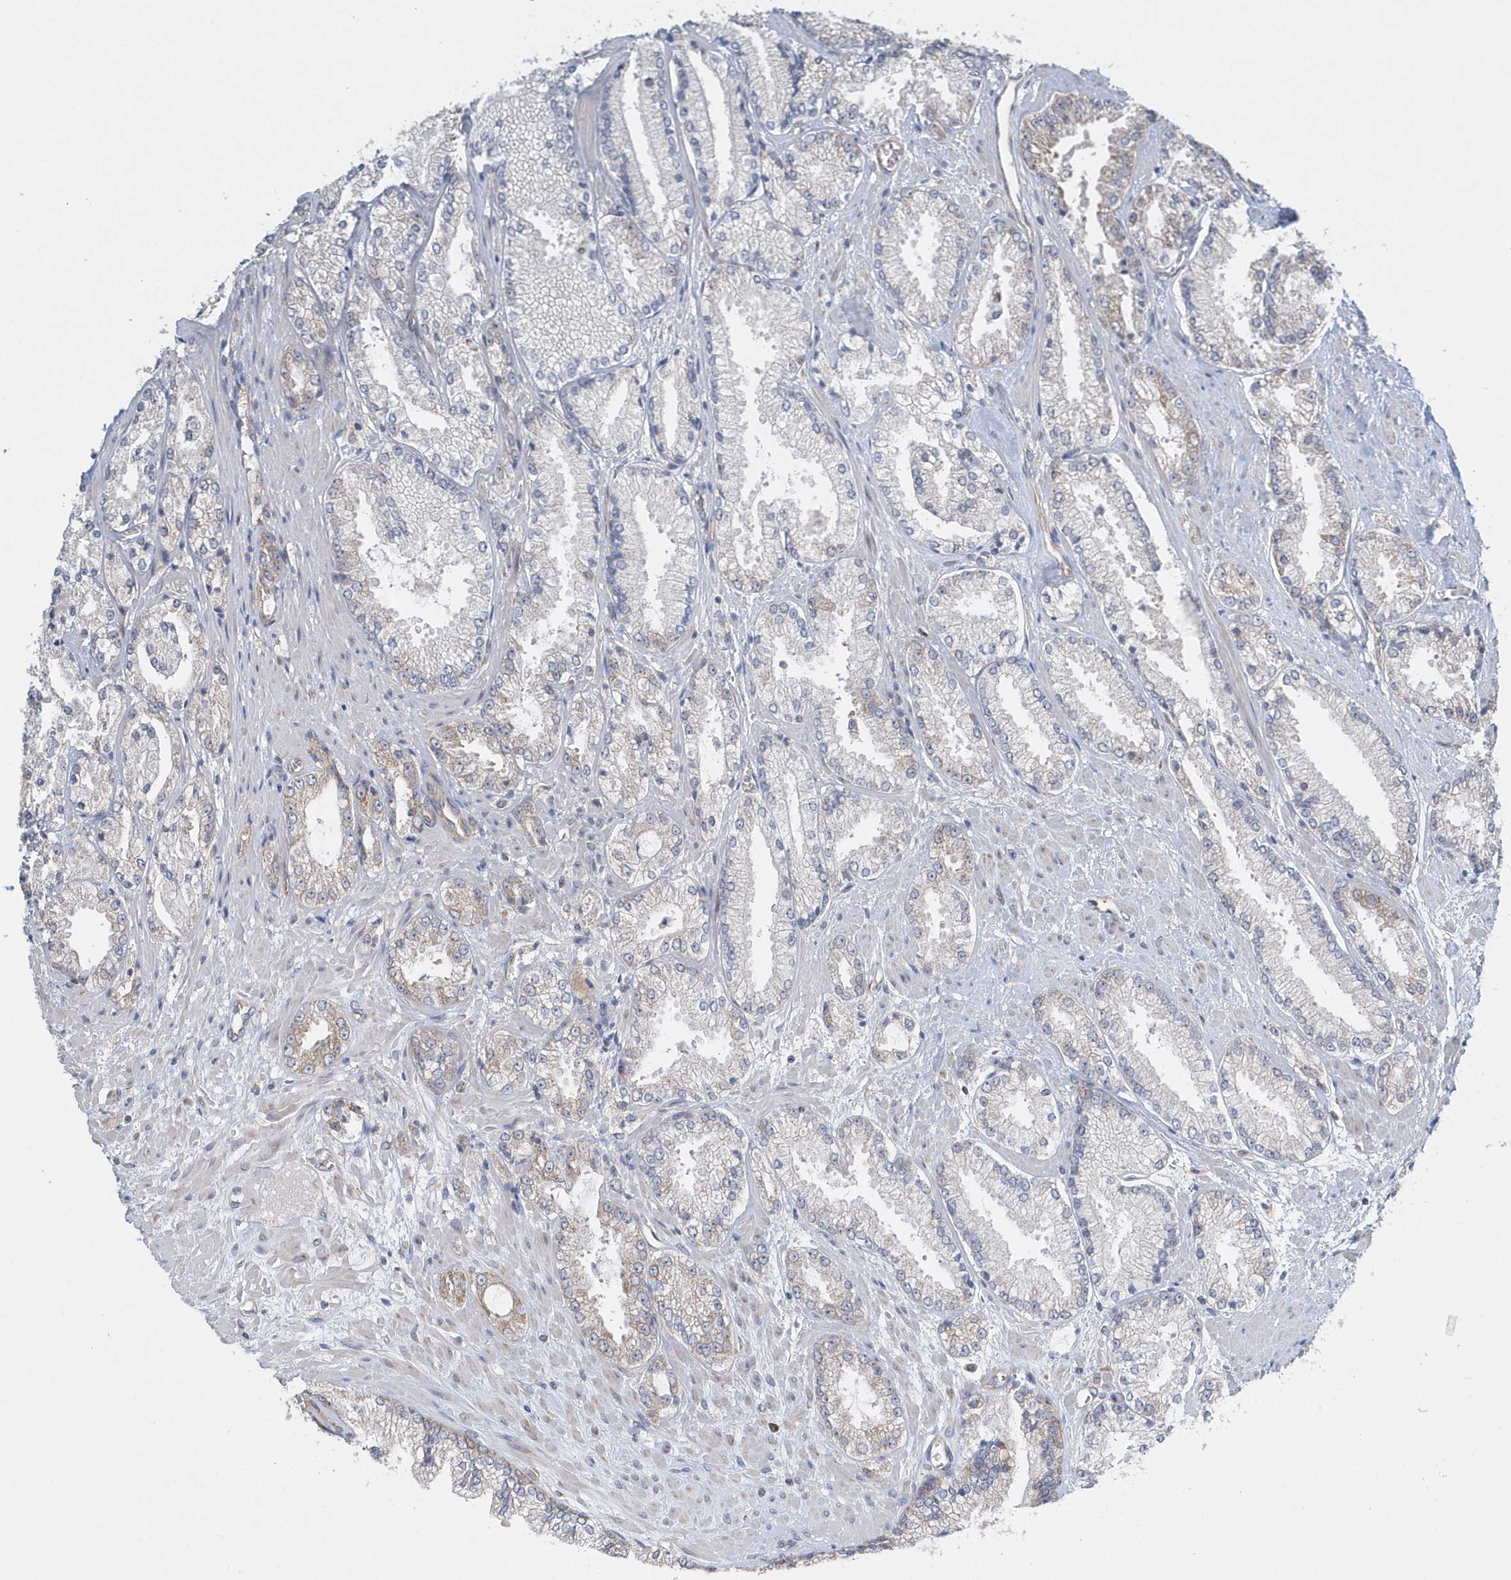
{"staining": {"intensity": "weak", "quantity": "<25%", "location": "cytoplasmic/membranous"}, "tissue": "prostate cancer", "cell_type": "Tumor cells", "image_type": "cancer", "snomed": [{"axis": "morphology", "description": "Adenocarcinoma, High grade"}, {"axis": "topography", "description": "Prostate"}], "caption": "Tumor cells are negative for protein expression in human prostate high-grade adenocarcinoma. The staining was performed using DAB (3,3'-diaminobenzidine) to visualize the protein expression in brown, while the nuclei were stained in blue with hematoxylin (Magnification: 20x).", "gene": "SPATA5", "patient": {"sex": "male", "age": 73}}